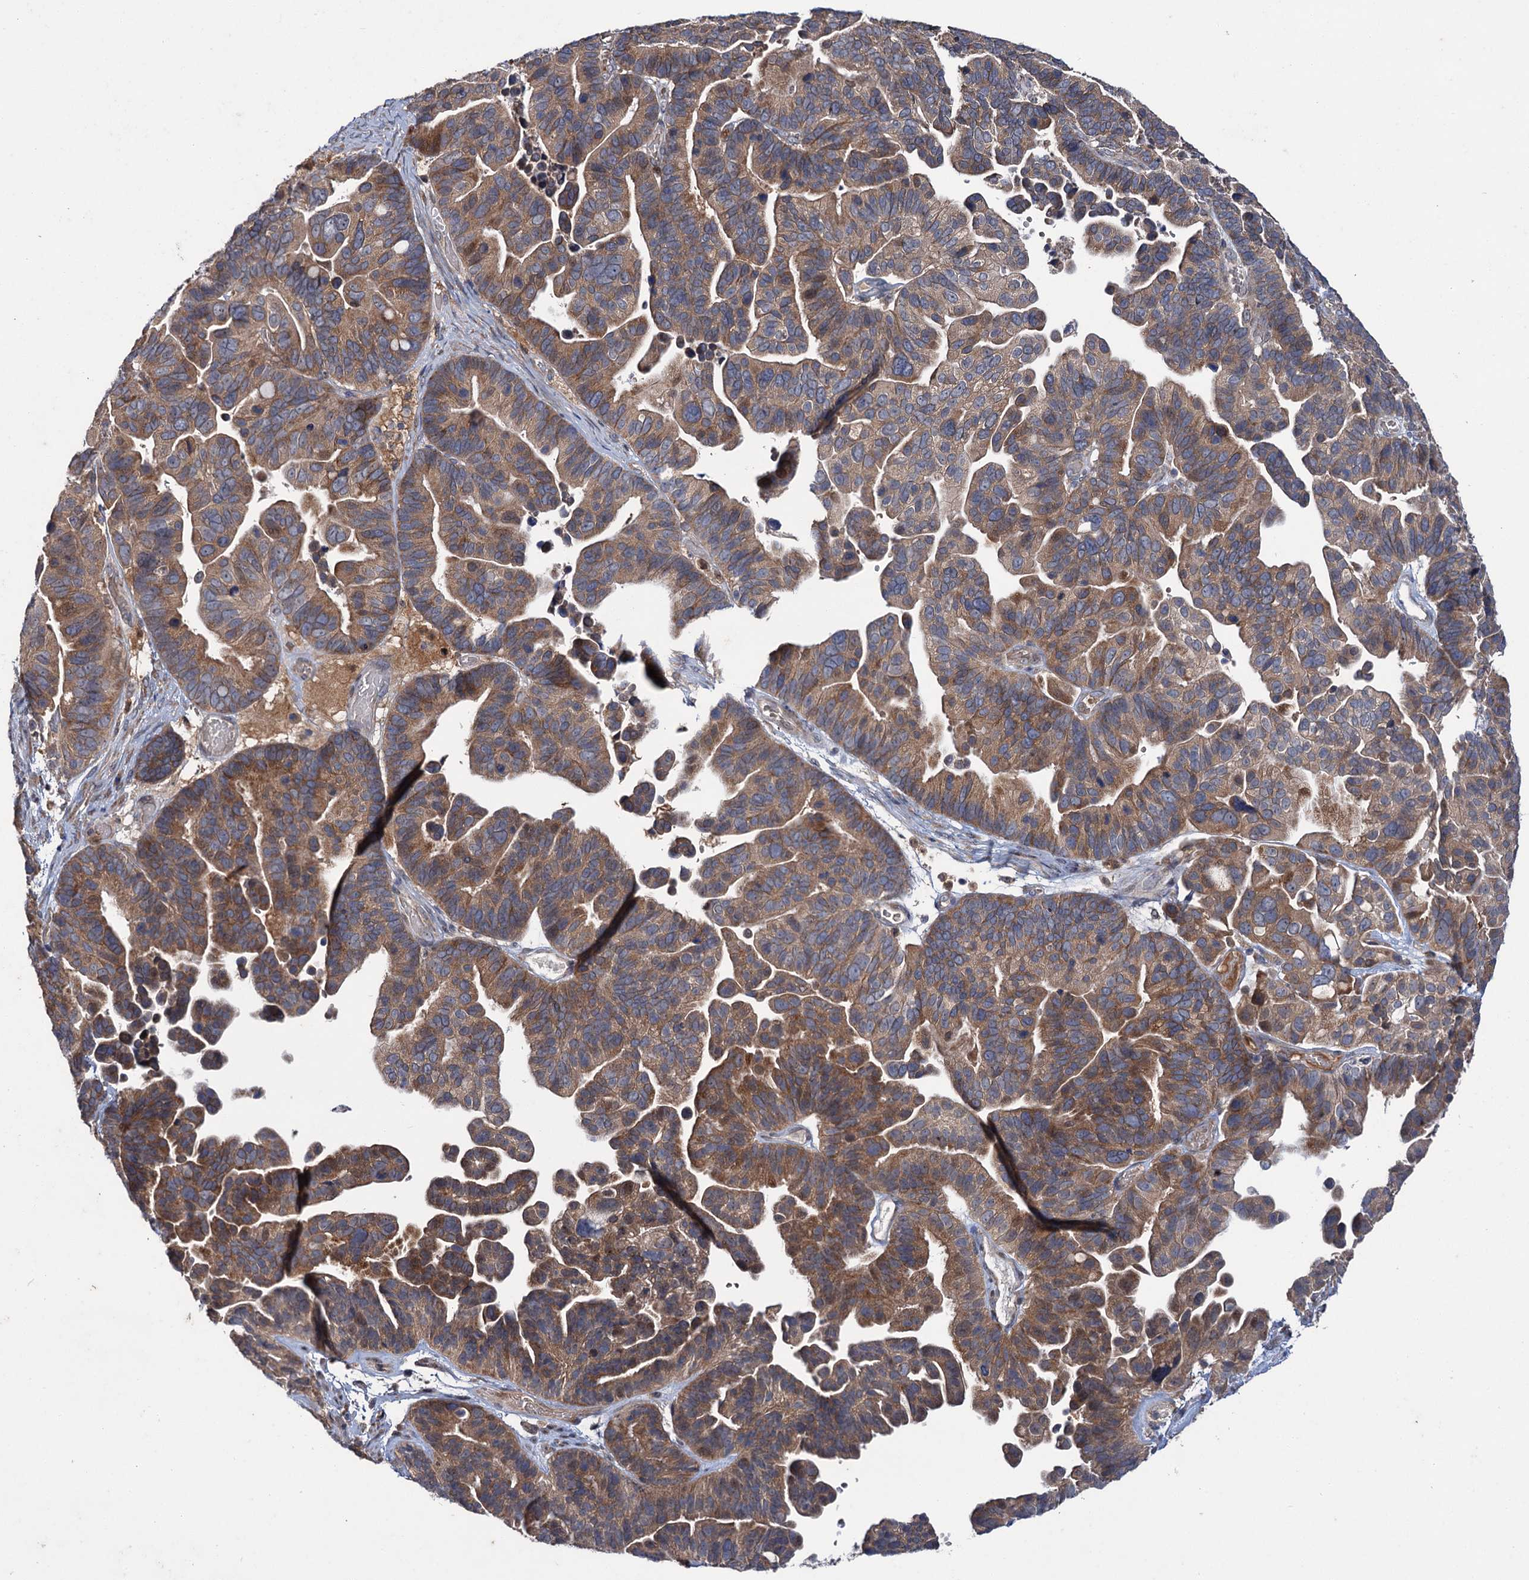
{"staining": {"intensity": "moderate", "quantity": ">75%", "location": "cytoplasmic/membranous"}, "tissue": "ovarian cancer", "cell_type": "Tumor cells", "image_type": "cancer", "snomed": [{"axis": "morphology", "description": "Cystadenocarcinoma, serous, NOS"}, {"axis": "topography", "description": "Ovary"}], "caption": "Human ovarian cancer (serous cystadenocarcinoma) stained for a protein (brown) displays moderate cytoplasmic/membranous positive staining in about >75% of tumor cells.", "gene": "PTPN3", "patient": {"sex": "female", "age": 56}}